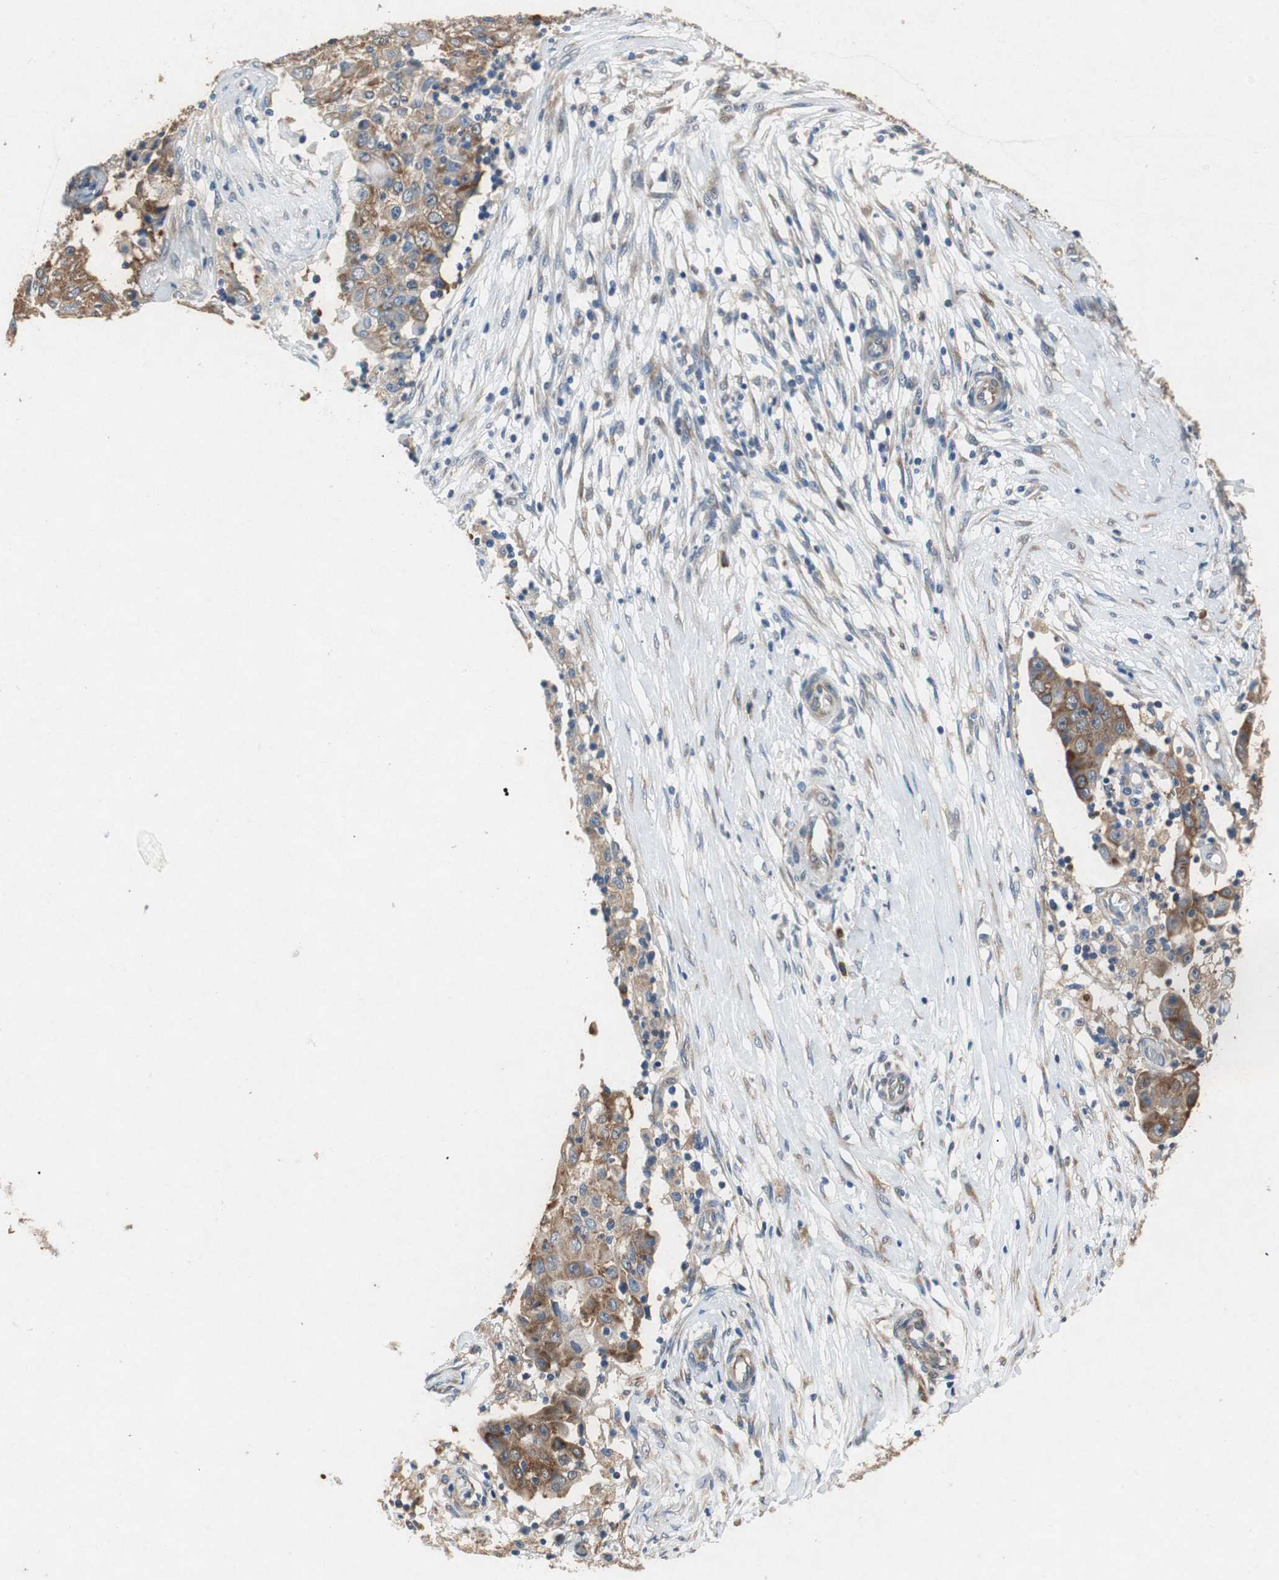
{"staining": {"intensity": "strong", "quantity": ">75%", "location": "cytoplasmic/membranous"}, "tissue": "ovarian cancer", "cell_type": "Tumor cells", "image_type": "cancer", "snomed": [{"axis": "morphology", "description": "Carcinoma, endometroid"}, {"axis": "topography", "description": "Ovary"}], "caption": "Protein staining of endometroid carcinoma (ovarian) tissue exhibits strong cytoplasmic/membranous positivity in approximately >75% of tumor cells.", "gene": "RPL35", "patient": {"sex": "female", "age": 42}}